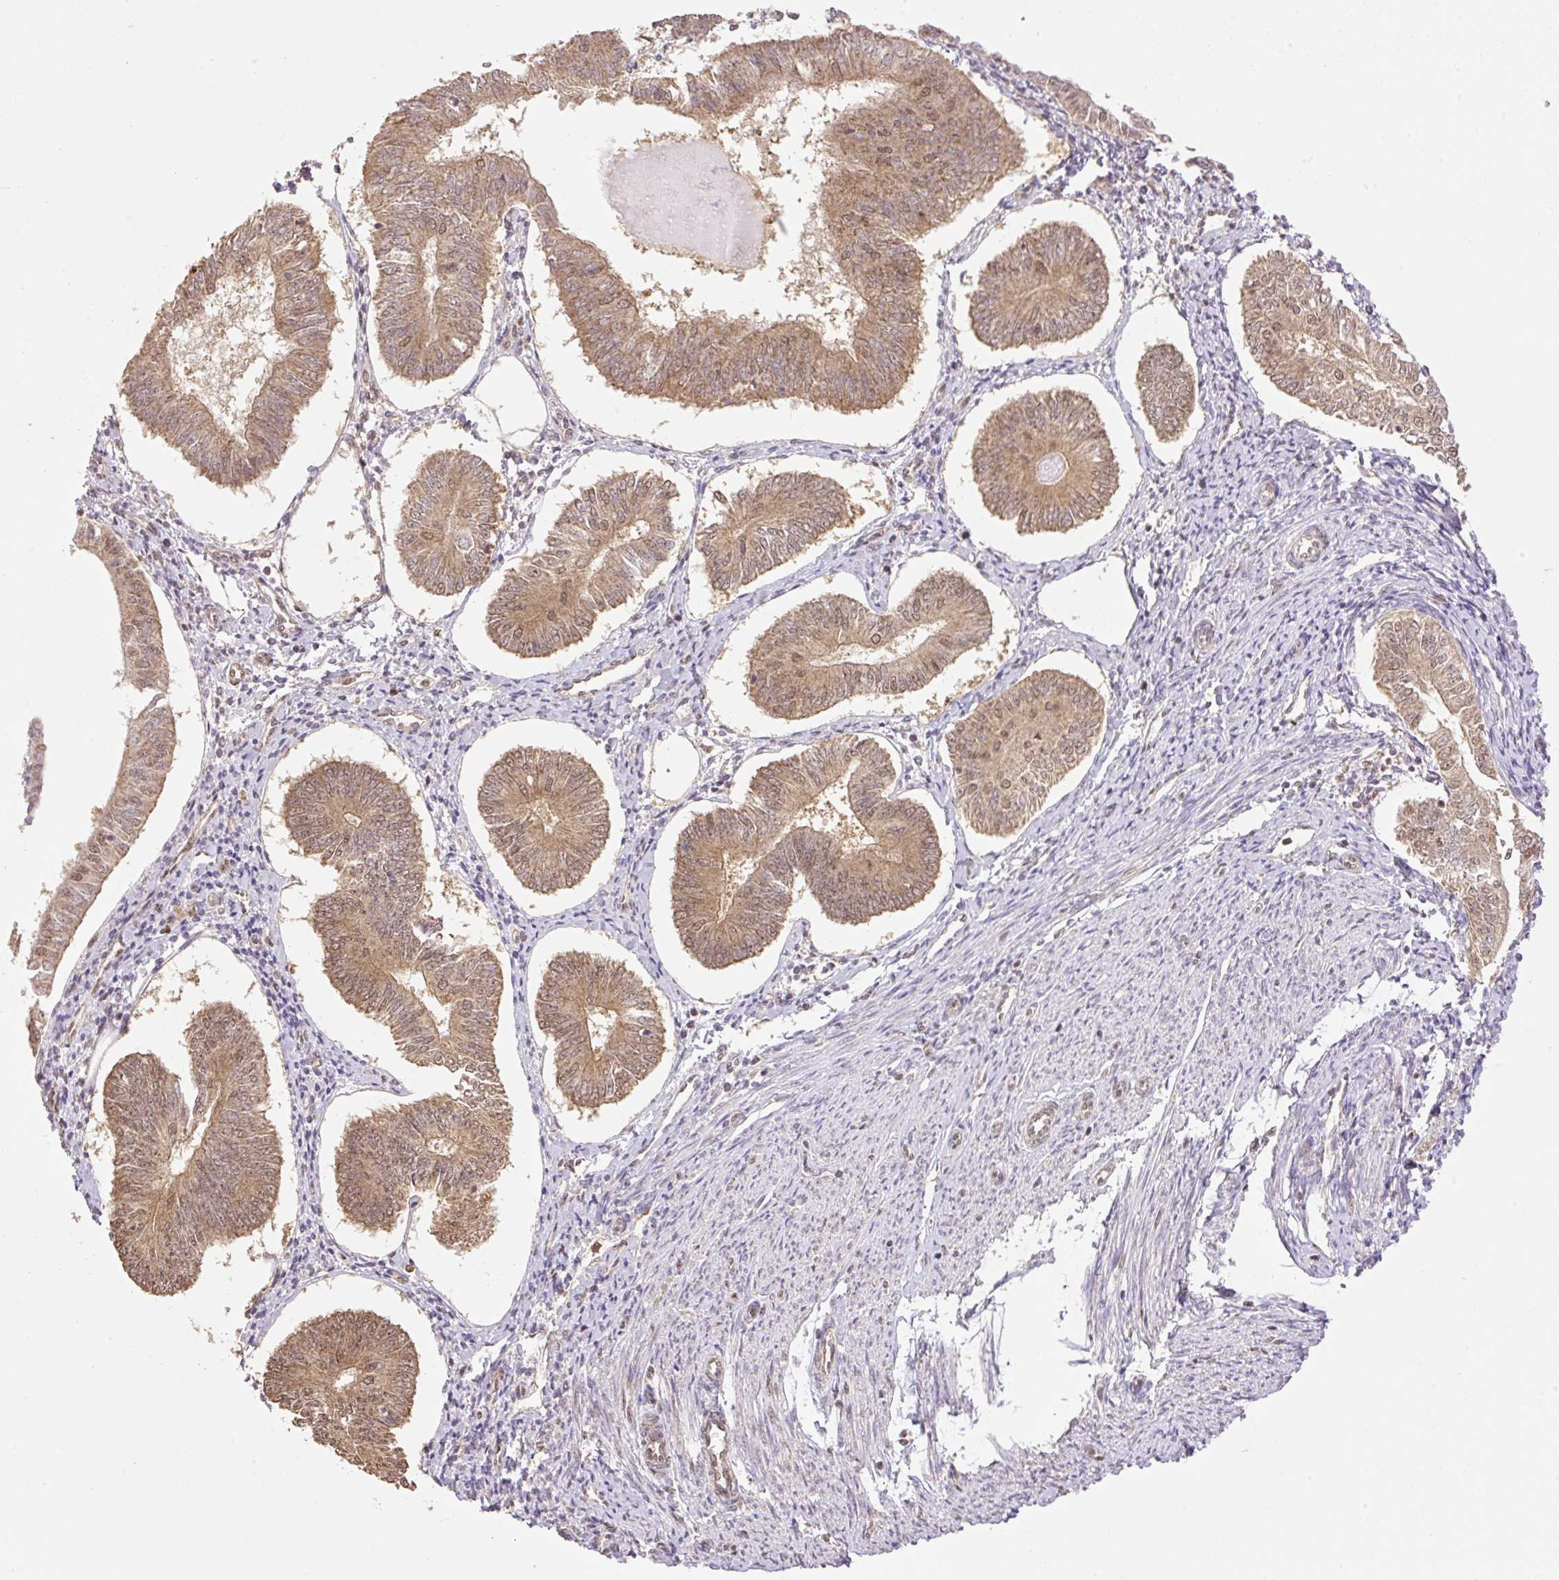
{"staining": {"intensity": "moderate", "quantity": ">75%", "location": "cytoplasmic/membranous,nuclear"}, "tissue": "endometrial cancer", "cell_type": "Tumor cells", "image_type": "cancer", "snomed": [{"axis": "morphology", "description": "Adenocarcinoma, NOS"}, {"axis": "topography", "description": "Endometrium"}], "caption": "Protein expression analysis of human endometrial cancer (adenocarcinoma) reveals moderate cytoplasmic/membranous and nuclear staining in about >75% of tumor cells.", "gene": "VPS25", "patient": {"sex": "female", "age": 58}}